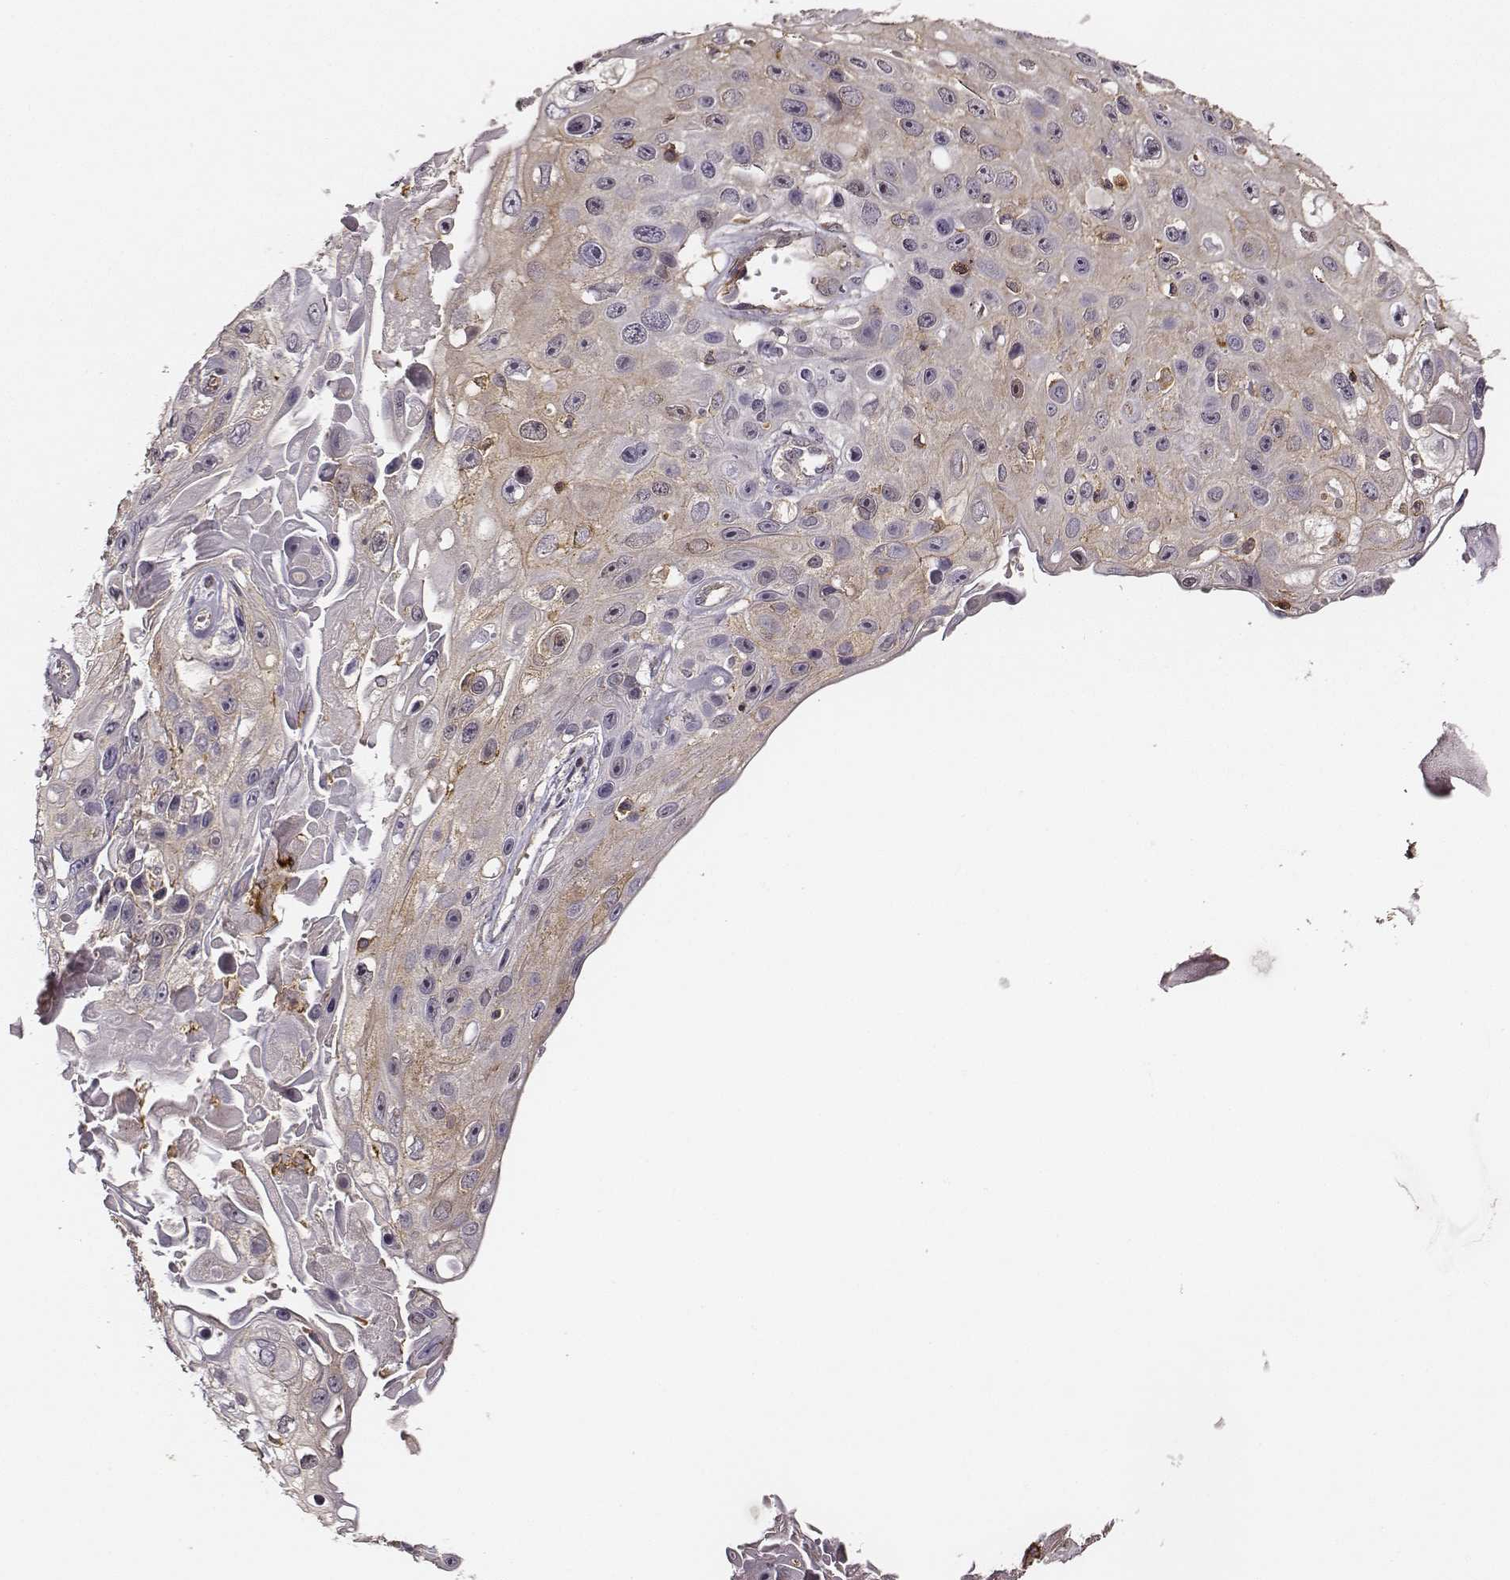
{"staining": {"intensity": "negative", "quantity": "none", "location": "none"}, "tissue": "skin cancer", "cell_type": "Tumor cells", "image_type": "cancer", "snomed": [{"axis": "morphology", "description": "Squamous cell carcinoma, NOS"}, {"axis": "topography", "description": "Skin"}], "caption": "Squamous cell carcinoma (skin) was stained to show a protein in brown. There is no significant staining in tumor cells.", "gene": "ZYX", "patient": {"sex": "male", "age": 82}}